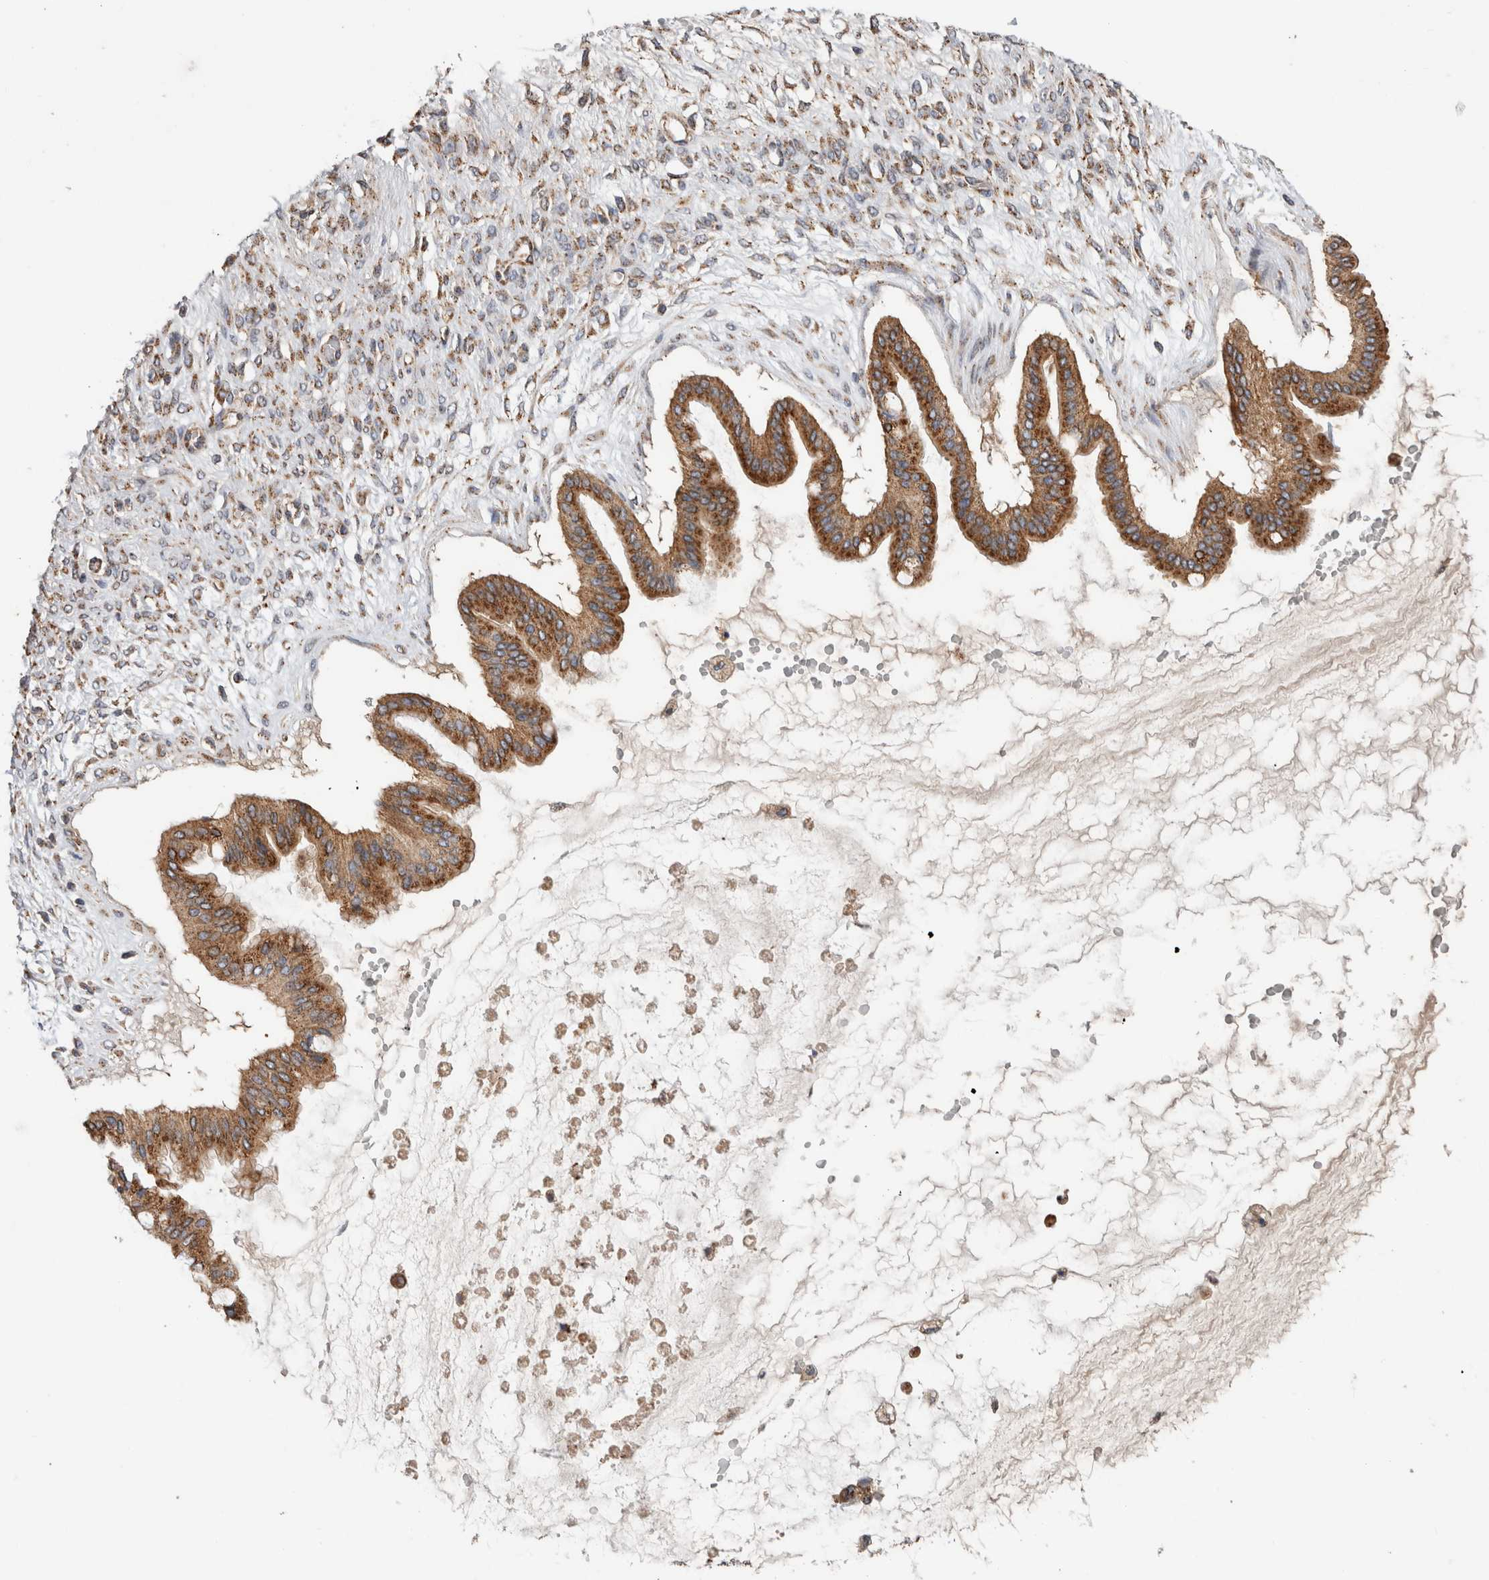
{"staining": {"intensity": "moderate", "quantity": ">75%", "location": "cytoplasmic/membranous"}, "tissue": "ovarian cancer", "cell_type": "Tumor cells", "image_type": "cancer", "snomed": [{"axis": "morphology", "description": "Cystadenocarcinoma, mucinous, NOS"}, {"axis": "topography", "description": "Ovary"}], "caption": "DAB (3,3'-diaminobenzidine) immunohistochemical staining of human ovarian cancer (mucinous cystadenocarcinoma) shows moderate cytoplasmic/membranous protein positivity in about >75% of tumor cells. (brown staining indicates protein expression, while blue staining denotes nuclei).", "gene": "IARS2", "patient": {"sex": "female", "age": 73}}